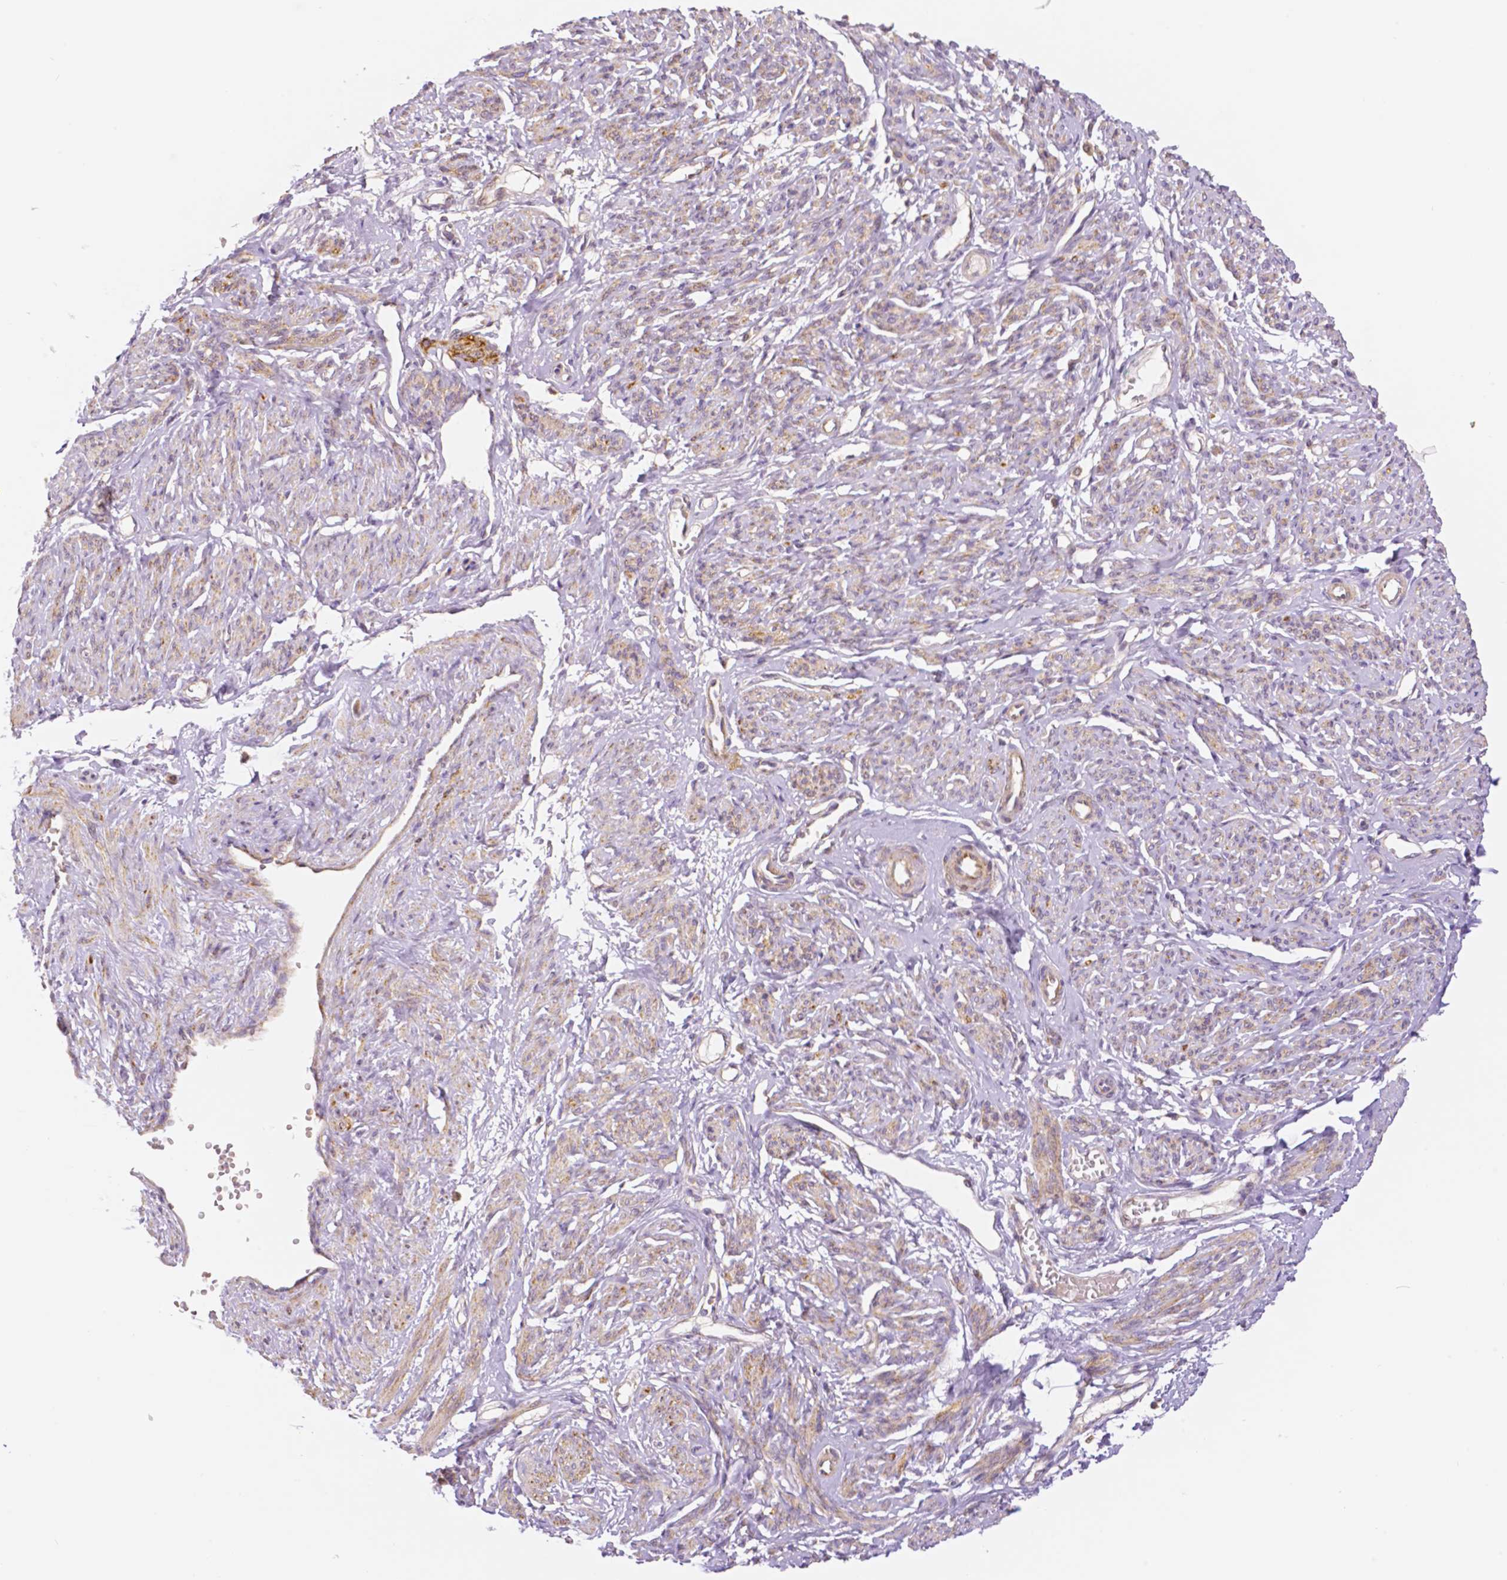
{"staining": {"intensity": "moderate", "quantity": "25%-75%", "location": "cytoplasmic/membranous"}, "tissue": "smooth muscle", "cell_type": "Smooth muscle cells", "image_type": "normal", "snomed": [{"axis": "morphology", "description": "Normal tissue, NOS"}, {"axis": "topography", "description": "Smooth muscle"}], "caption": "This photomicrograph shows immunohistochemistry (IHC) staining of unremarkable human smooth muscle, with medium moderate cytoplasmic/membranous staining in approximately 25%-75% of smooth muscle cells.", "gene": "RHOT1", "patient": {"sex": "female", "age": 65}}